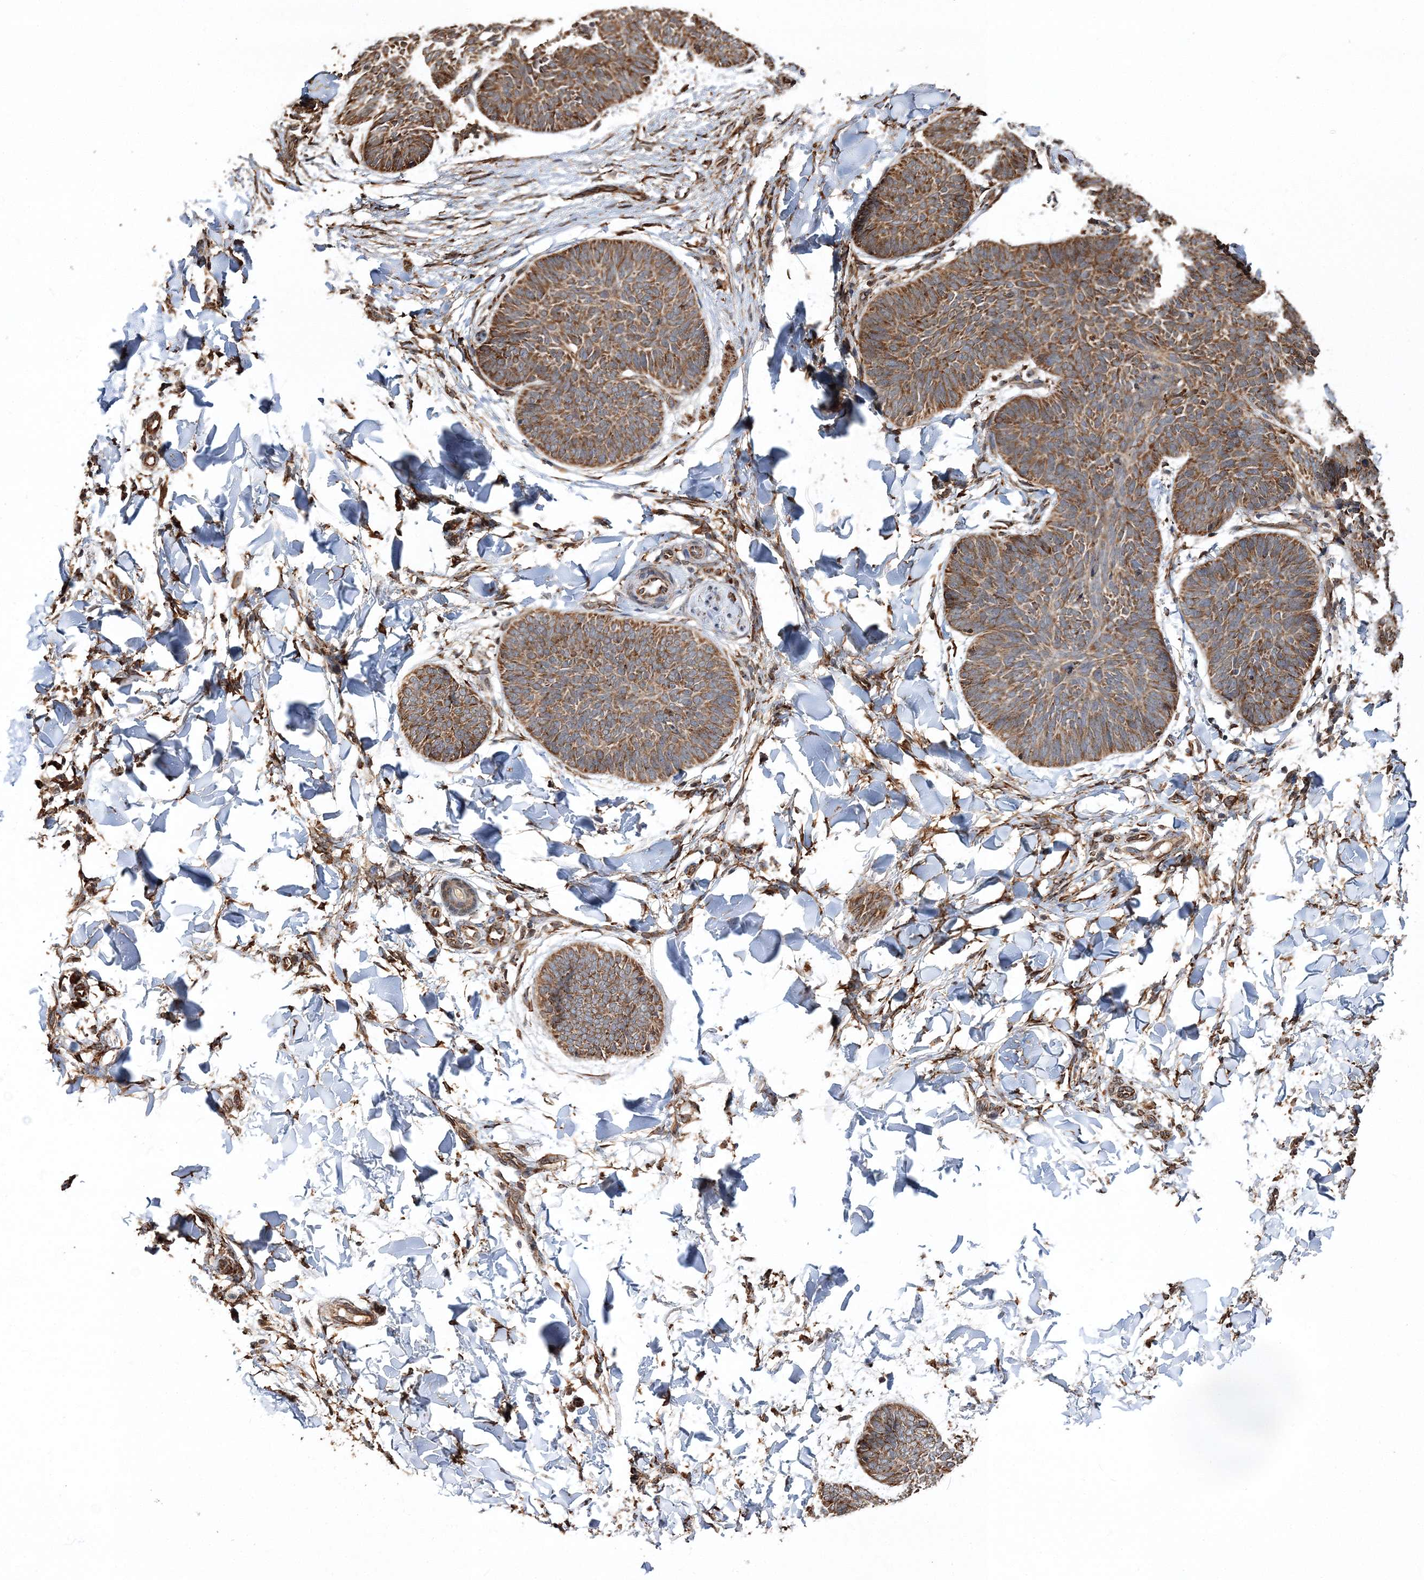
{"staining": {"intensity": "moderate", "quantity": ">75%", "location": "cytoplasmic/membranous"}, "tissue": "skin cancer", "cell_type": "Tumor cells", "image_type": "cancer", "snomed": [{"axis": "morphology", "description": "Normal tissue, NOS"}, {"axis": "morphology", "description": "Basal cell carcinoma"}, {"axis": "topography", "description": "Skin"}], "caption": "Brown immunohistochemical staining in human skin basal cell carcinoma displays moderate cytoplasmic/membranous staining in approximately >75% of tumor cells.", "gene": "SCRN3", "patient": {"sex": "male", "age": 50}}